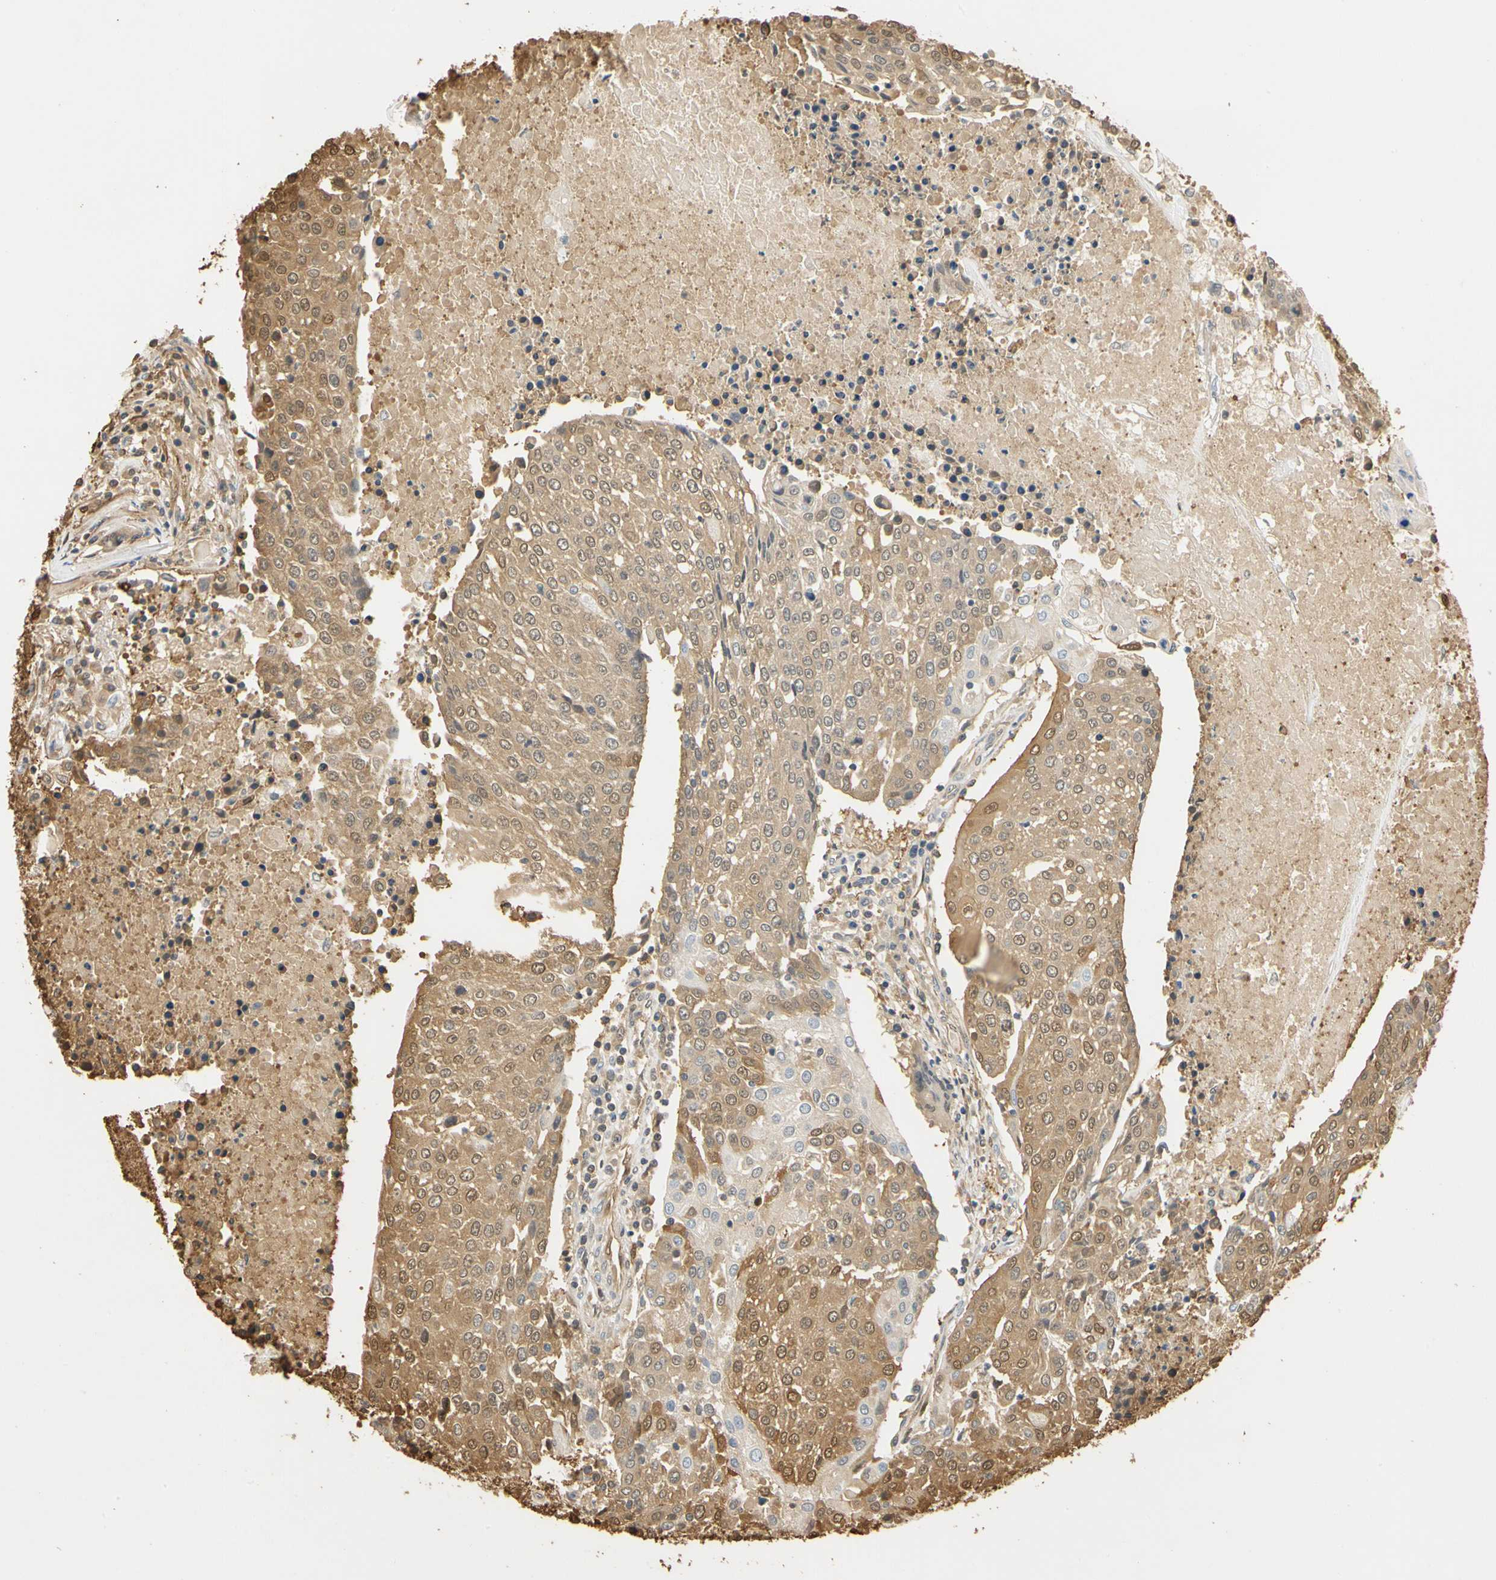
{"staining": {"intensity": "moderate", "quantity": ">75%", "location": "cytoplasmic/membranous,nuclear"}, "tissue": "urothelial cancer", "cell_type": "Tumor cells", "image_type": "cancer", "snomed": [{"axis": "morphology", "description": "Urothelial carcinoma, High grade"}, {"axis": "topography", "description": "Urinary bladder"}], "caption": "Moderate cytoplasmic/membranous and nuclear staining for a protein is seen in about >75% of tumor cells of urothelial carcinoma (high-grade) using immunohistochemistry.", "gene": "S100A6", "patient": {"sex": "female", "age": 85}}